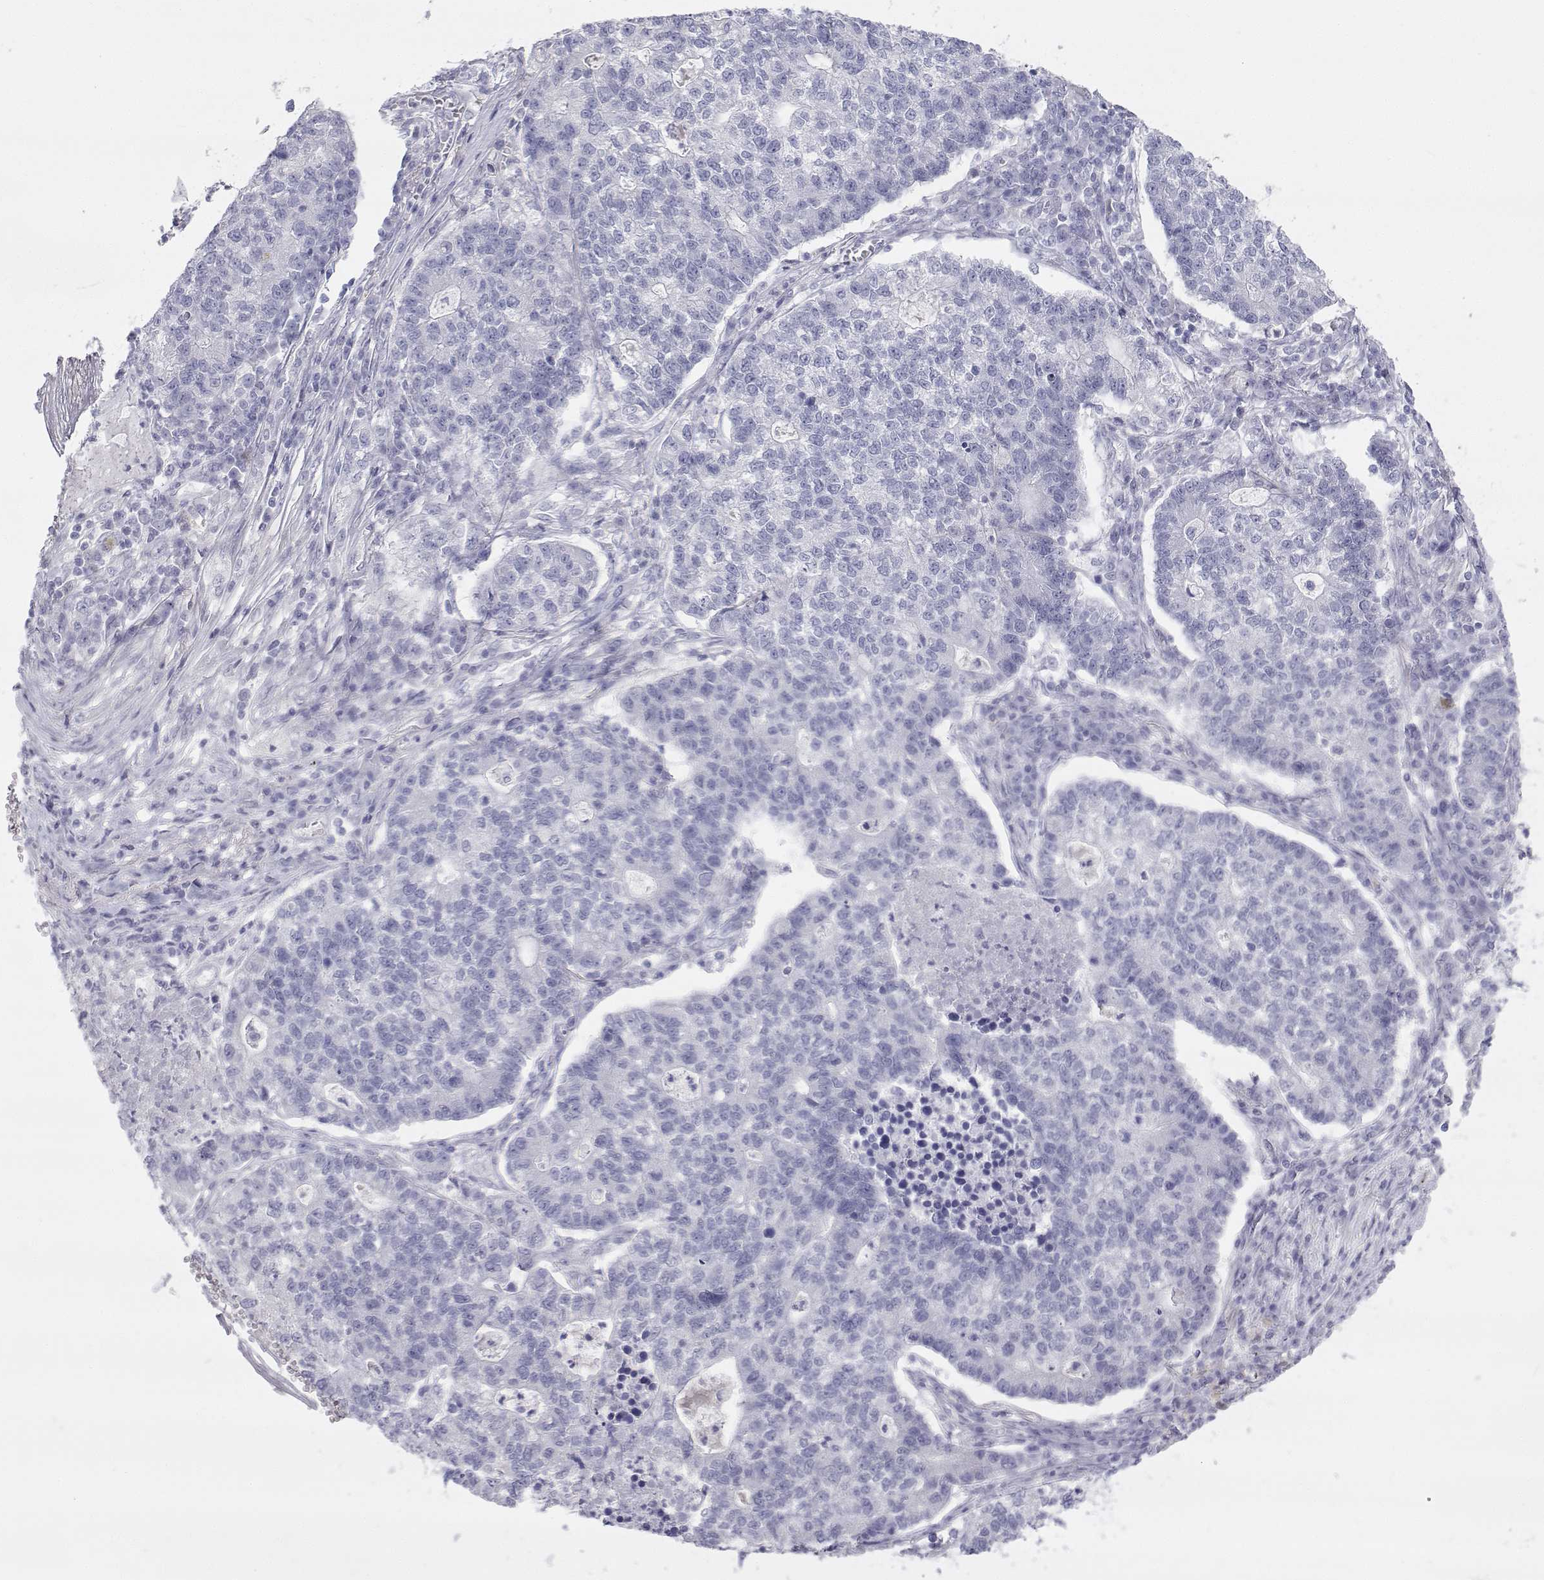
{"staining": {"intensity": "negative", "quantity": "none", "location": "none"}, "tissue": "lung cancer", "cell_type": "Tumor cells", "image_type": "cancer", "snomed": [{"axis": "morphology", "description": "Adenocarcinoma, NOS"}, {"axis": "topography", "description": "Lung"}], "caption": "Tumor cells show no significant protein positivity in lung adenocarcinoma. (DAB (3,3'-diaminobenzidine) immunohistochemistry (IHC) with hematoxylin counter stain).", "gene": "TTN", "patient": {"sex": "male", "age": 57}}